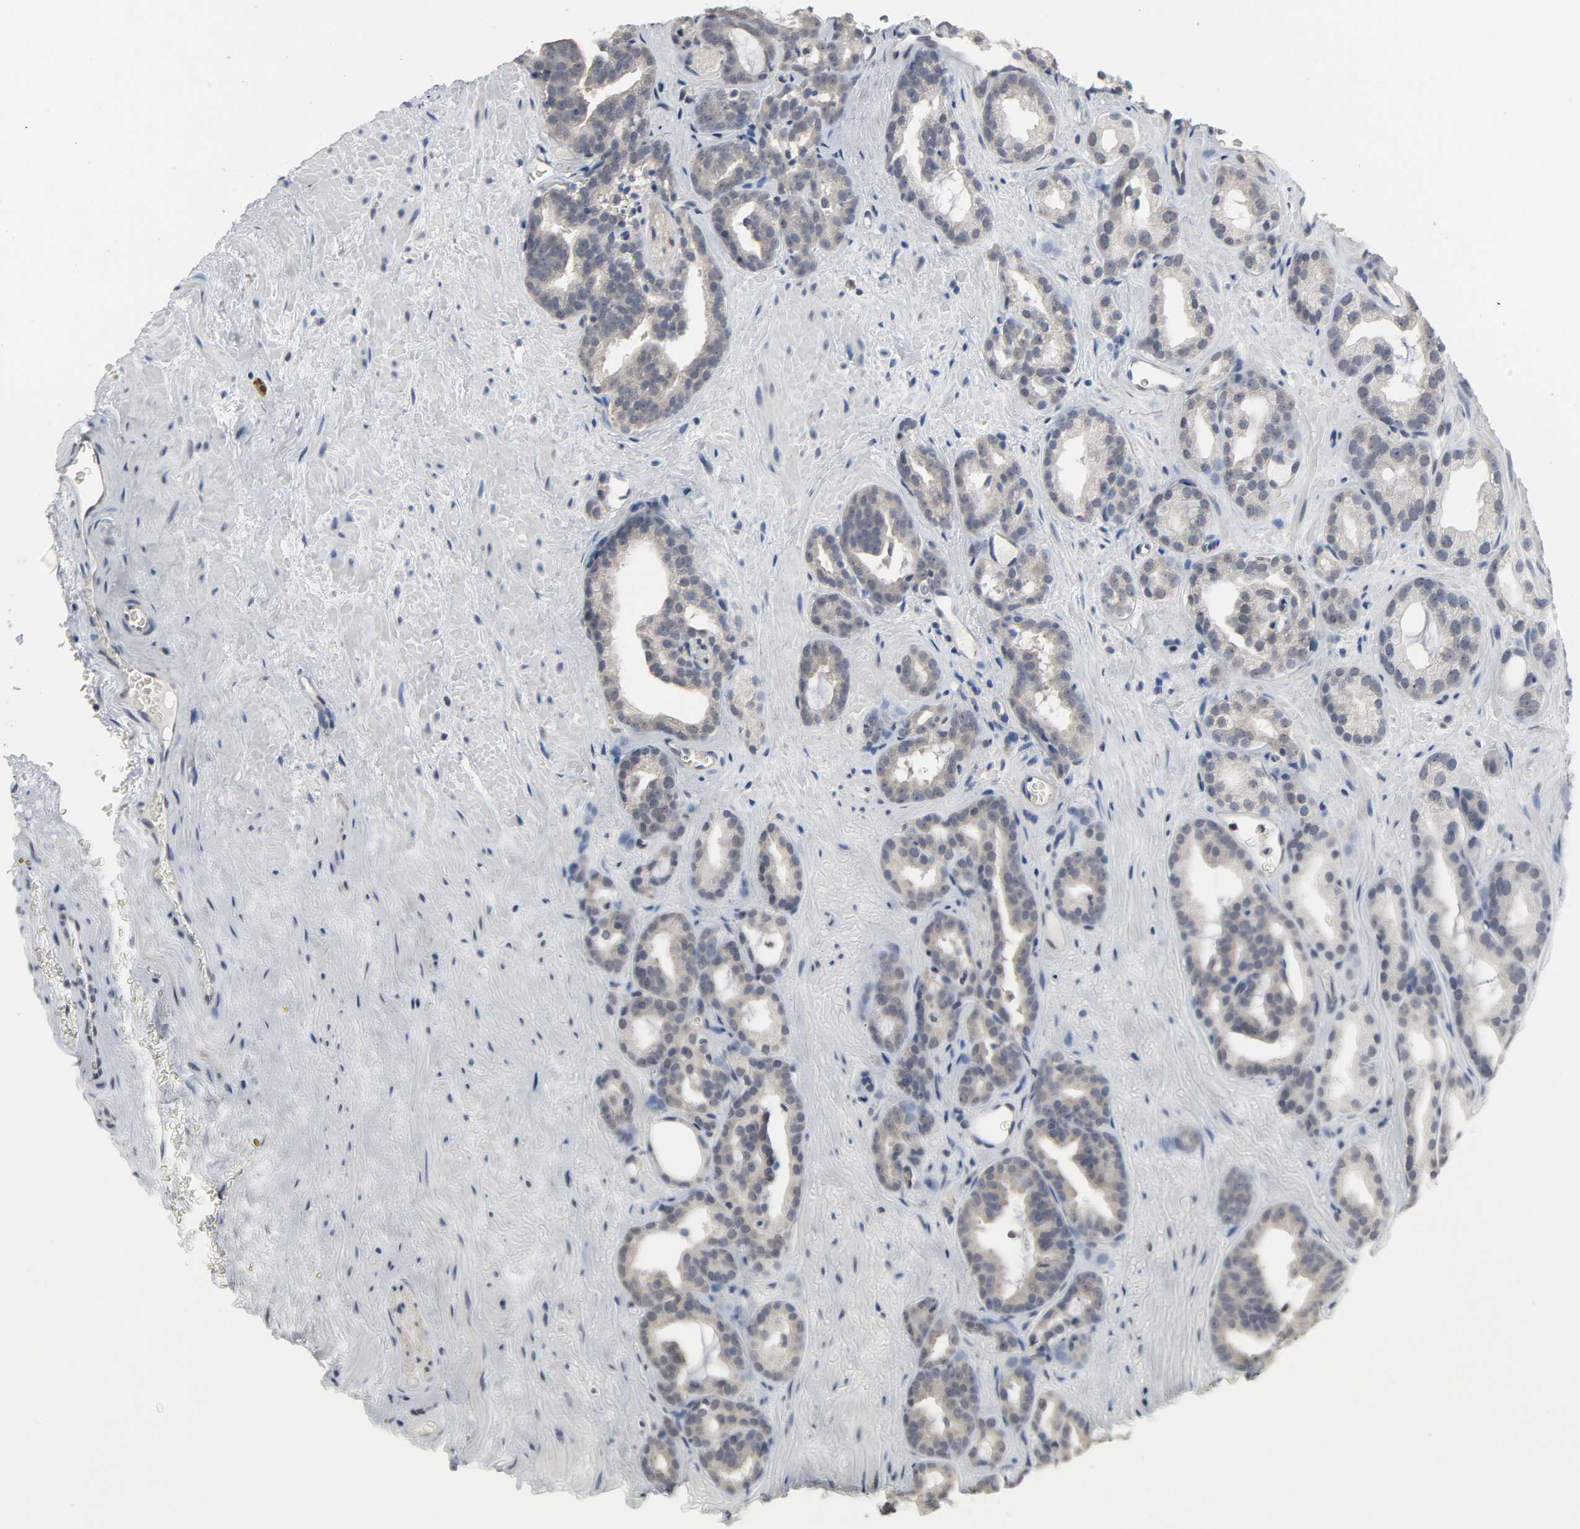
{"staining": {"intensity": "negative", "quantity": "none", "location": "none"}, "tissue": "prostate cancer", "cell_type": "Tumor cells", "image_type": "cancer", "snomed": [{"axis": "morphology", "description": "Adenocarcinoma, Low grade"}, {"axis": "topography", "description": "Prostate"}], "caption": "DAB immunohistochemical staining of human prostate cancer (adenocarcinoma (low-grade)) reveals no significant staining in tumor cells.", "gene": "ACSS2", "patient": {"sex": "male", "age": 63}}